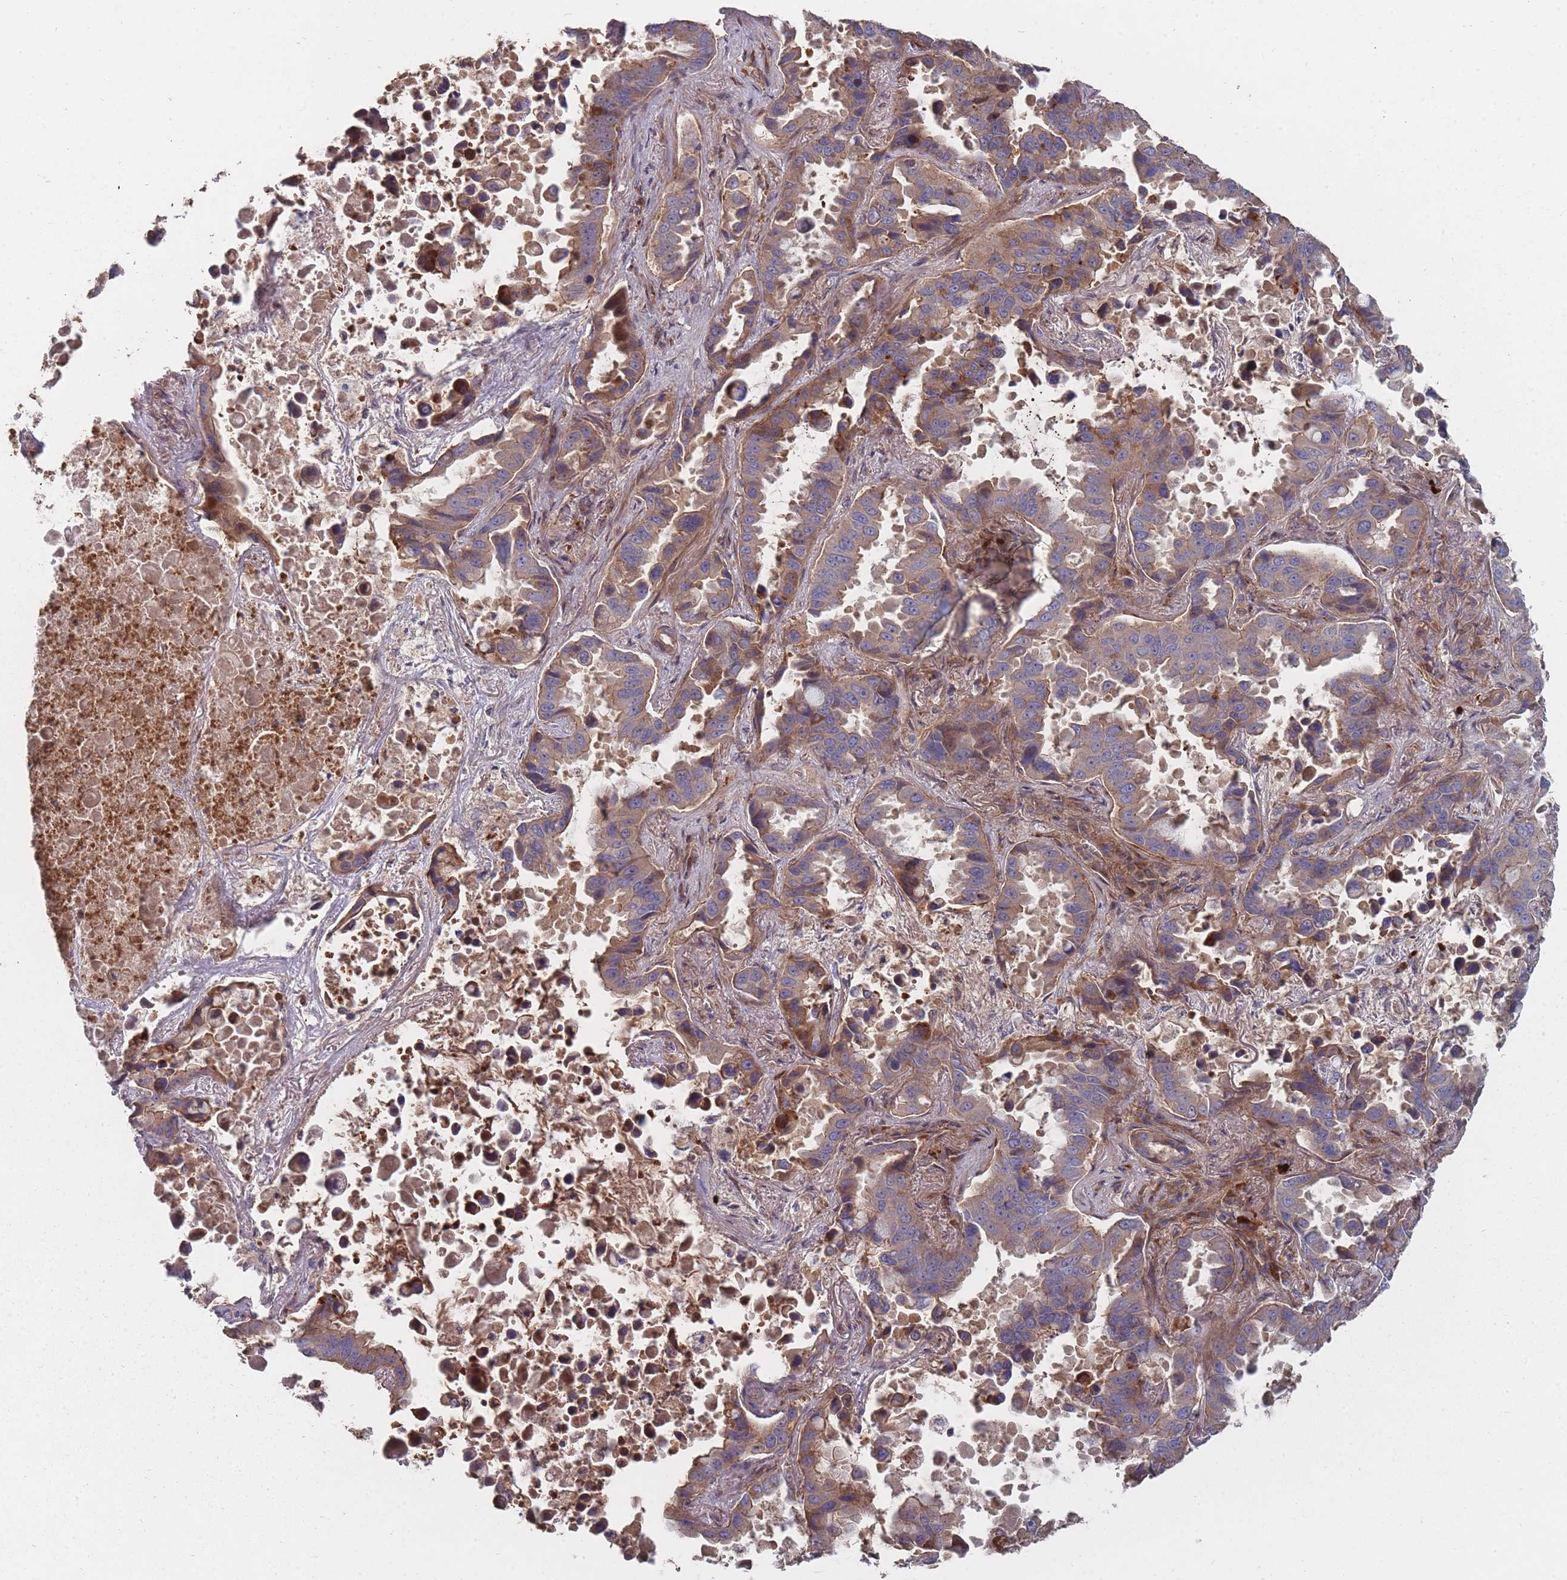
{"staining": {"intensity": "moderate", "quantity": ">75%", "location": "cytoplasmic/membranous"}, "tissue": "lung cancer", "cell_type": "Tumor cells", "image_type": "cancer", "snomed": [{"axis": "morphology", "description": "Adenocarcinoma, NOS"}, {"axis": "topography", "description": "Lung"}], "caption": "The photomicrograph reveals a brown stain indicating the presence of a protein in the cytoplasmic/membranous of tumor cells in lung adenocarcinoma.", "gene": "THSD7B", "patient": {"sex": "male", "age": 64}}